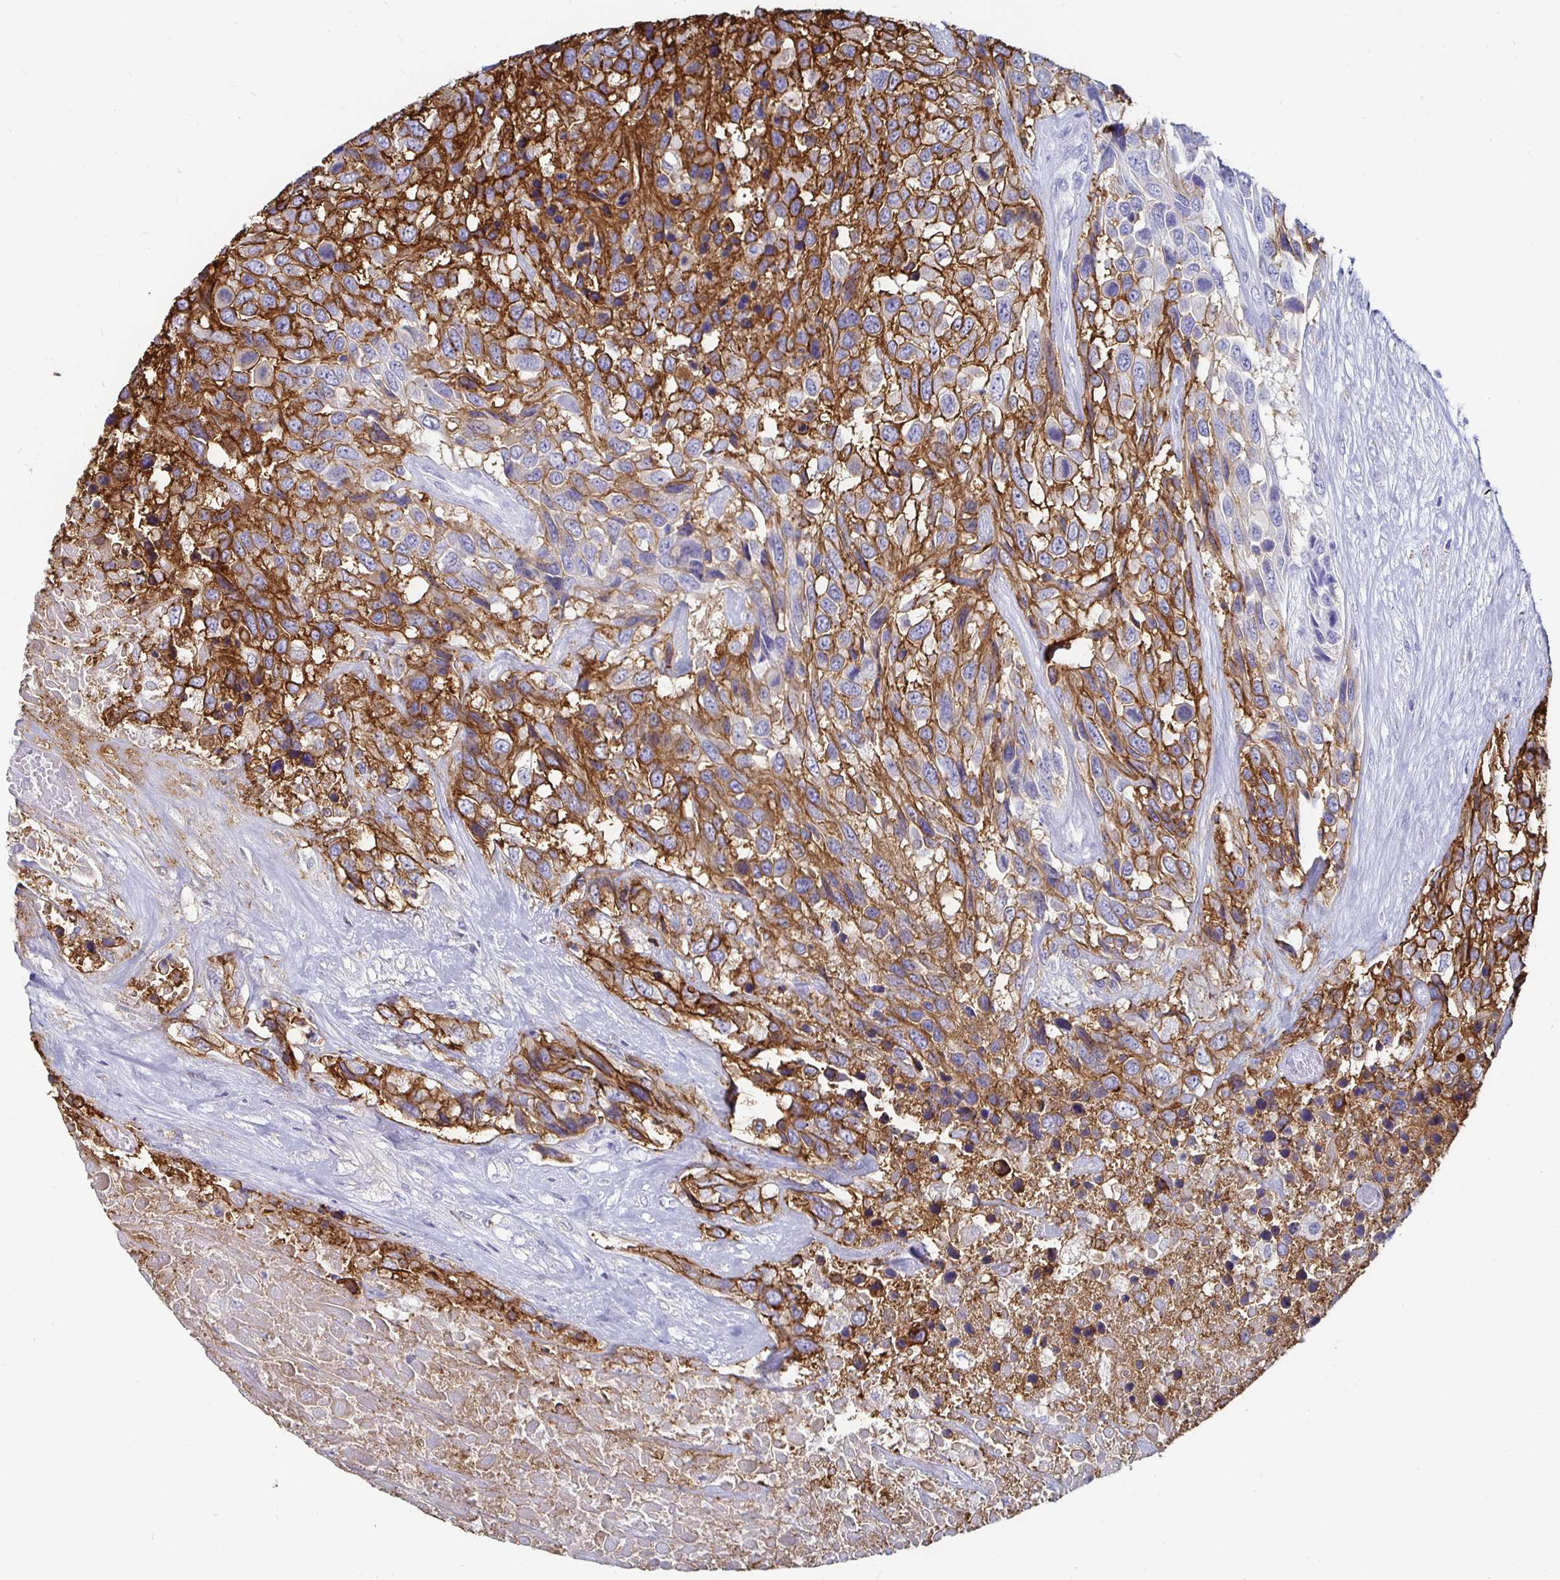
{"staining": {"intensity": "moderate", "quantity": ">75%", "location": "cytoplasmic/membranous"}, "tissue": "urothelial cancer", "cell_type": "Tumor cells", "image_type": "cancer", "snomed": [{"axis": "morphology", "description": "Urothelial carcinoma, High grade"}, {"axis": "topography", "description": "Urinary bladder"}], "caption": "Urothelial carcinoma (high-grade) stained for a protein reveals moderate cytoplasmic/membranous positivity in tumor cells.", "gene": "CA9", "patient": {"sex": "female", "age": 70}}